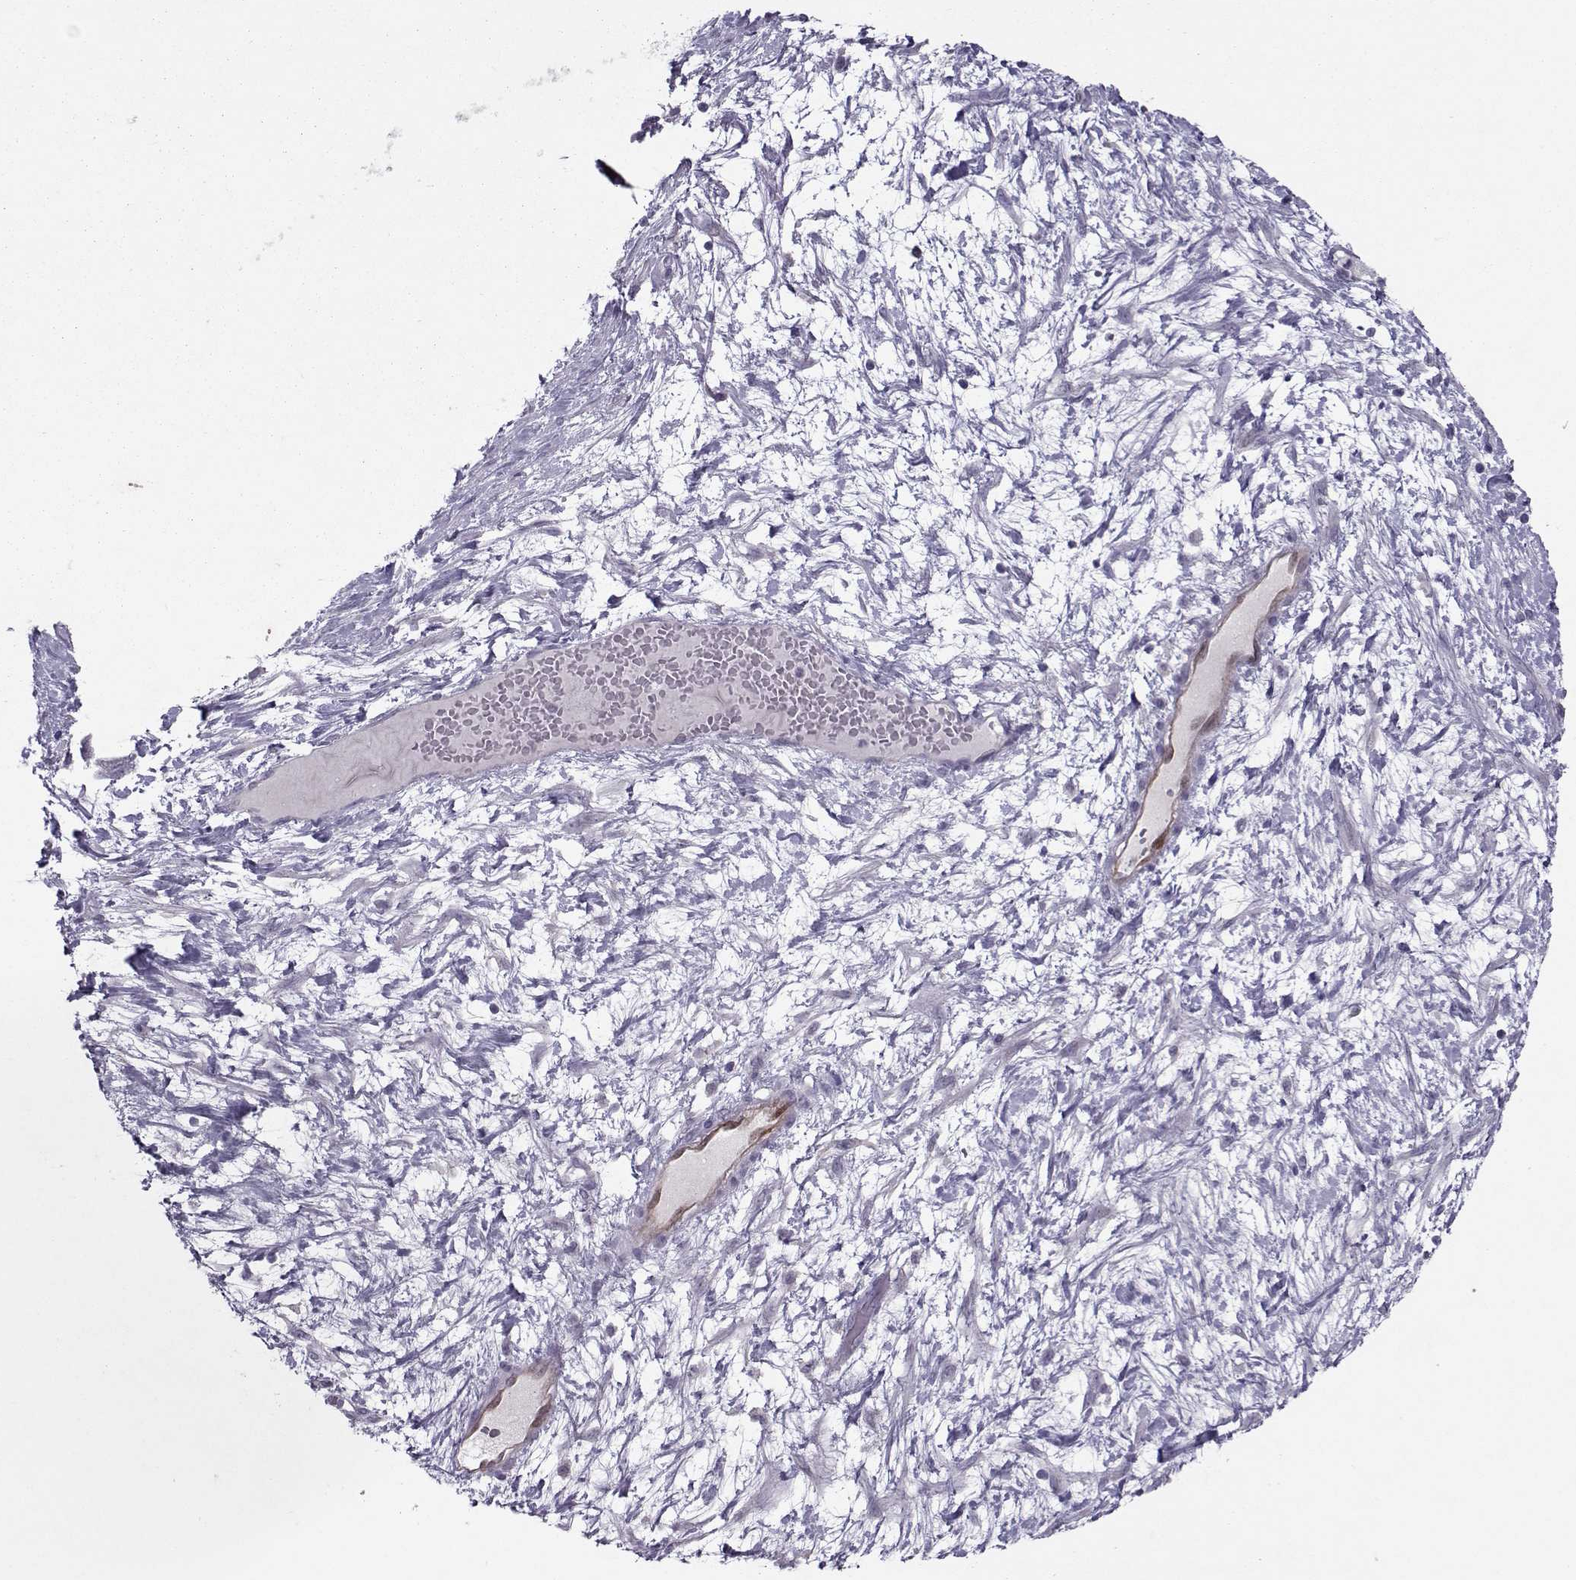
{"staining": {"intensity": "negative", "quantity": "none", "location": "none"}, "tissue": "ovarian cancer", "cell_type": "Tumor cells", "image_type": "cancer", "snomed": [{"axis": "morphology", "description": "Cystadenocarcinoma, serous, NOS"}, {"axis": "topography", "description": "Ovary"}], "caption": "This is an immunohistochemistry image of human serous cystadenocarcinoma (ovarian). There is no expression in tumor cells.", "gene": "ASRGL1", "patient": {"sex": "female", "age": 54}}